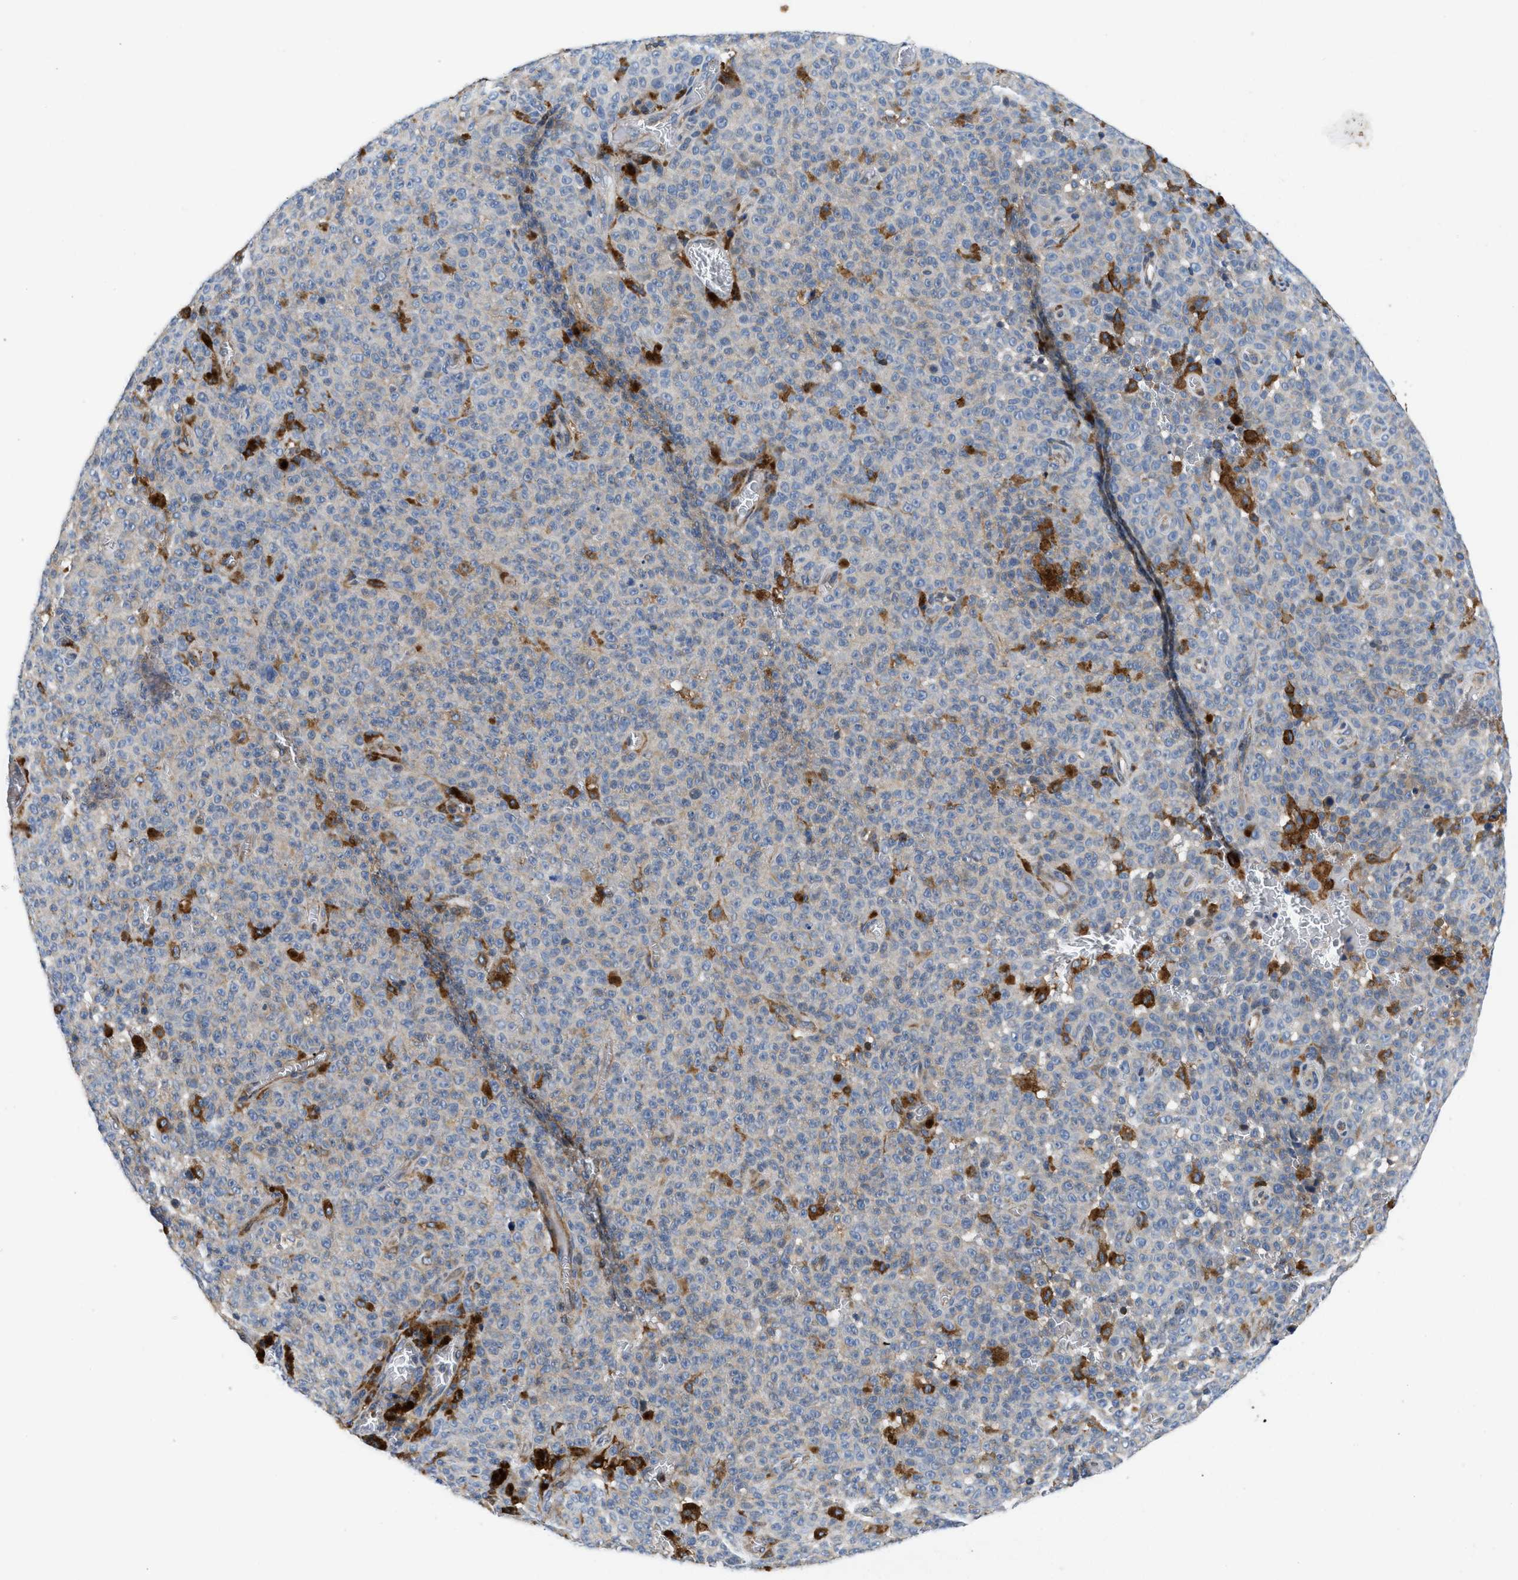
{"staining": {"intensity": "negative", "quantity": "none", "location": "none"}, "tissue": "melanoma", "cell_type": "Tumor cells", "image_type": "cancer", "snomed": [{"axis": "morphology", "description": "Malignant melanoma, NOS"}, {"axis": "topography", "description": "Skin"}], "caption": "This is an immunohistochemistry (IHC) micrograph of human malignant melanoma. There is no expression in tumor cells.", "gene": "ENPP4", "patient": {"sex": "female", "age": 82}}